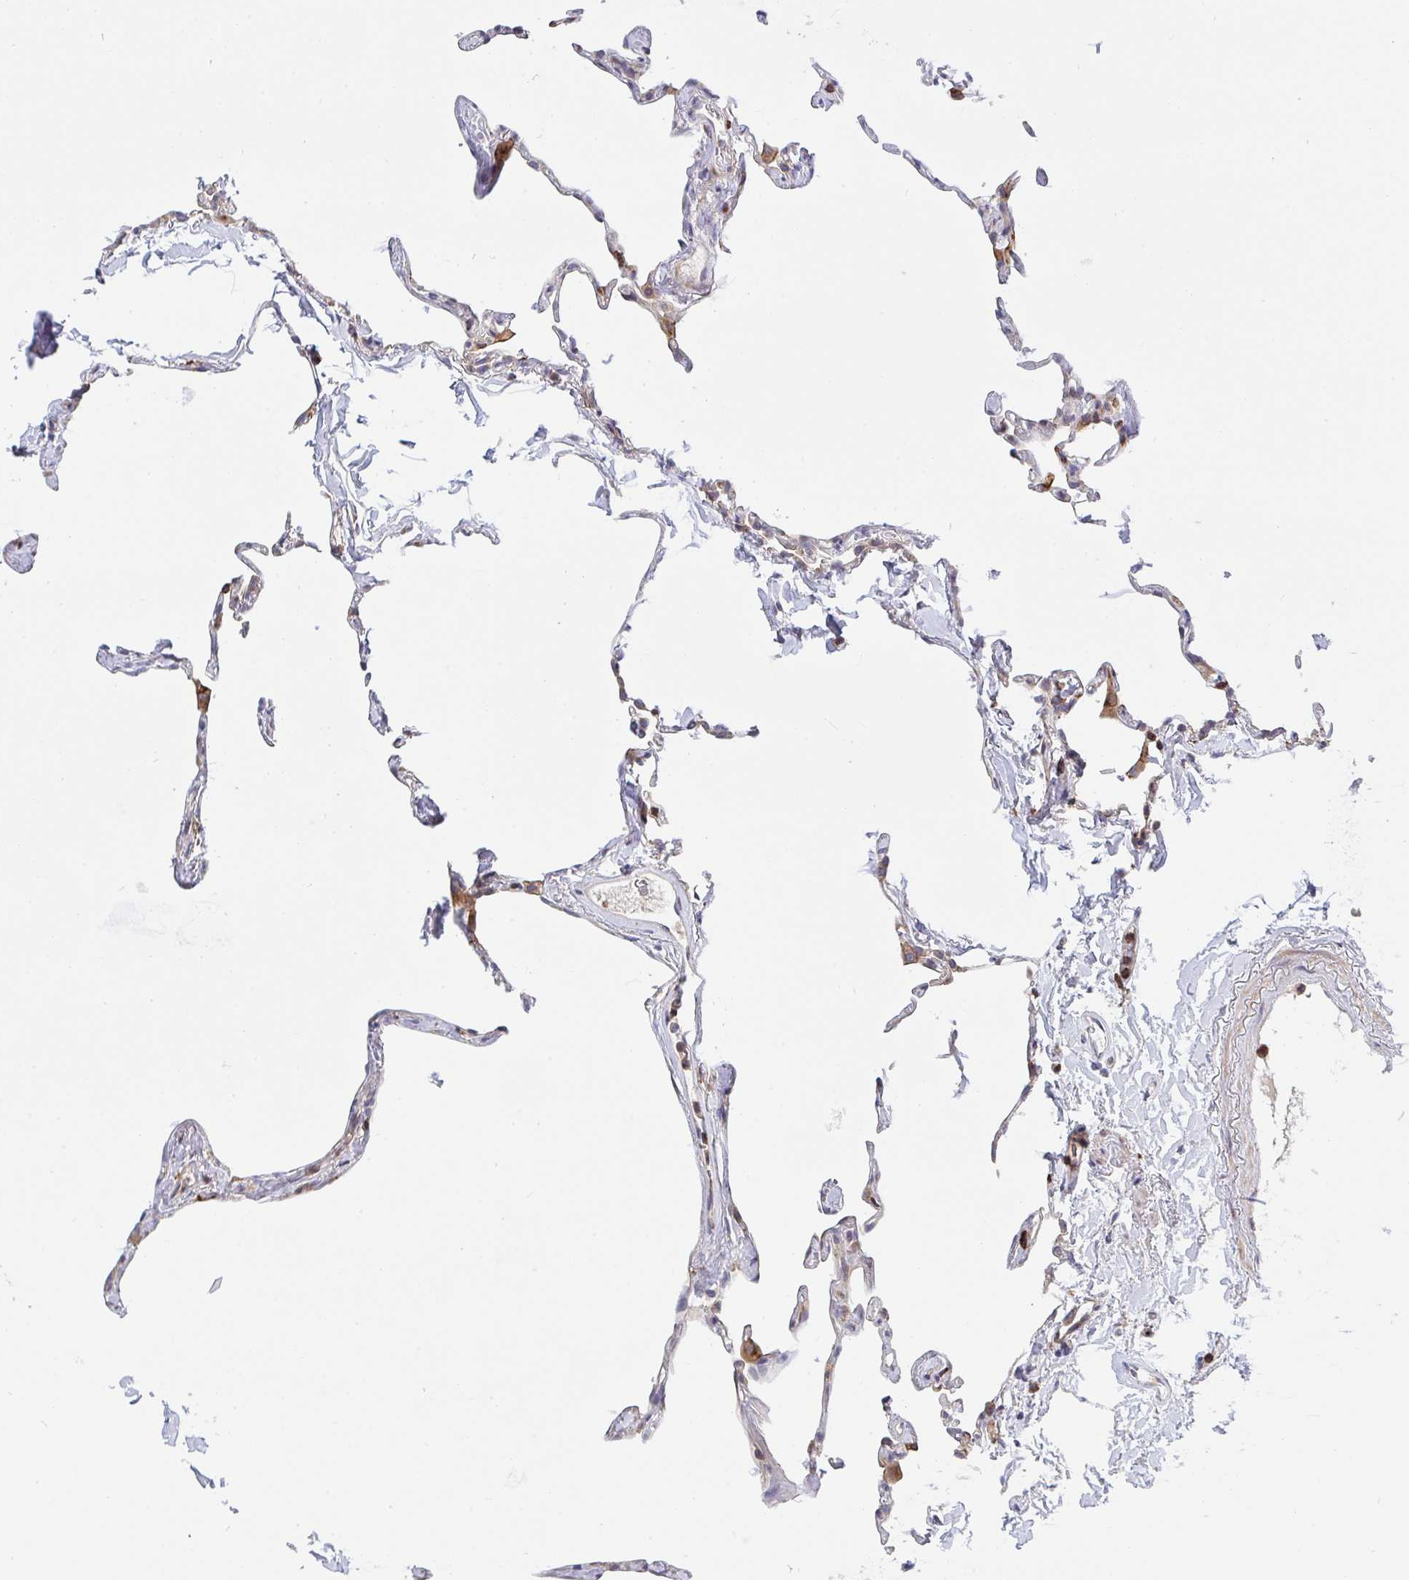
{"staining": {"intensity": "negative", "quantity": "none", "location": "none"}, "tissue": "lung", "cell_type": "Alveolar cells", "image_type": "normal", "snomed": [{"axis": "morphology", "description": "Normal tissue, NOS"}, {"axis": "topography", "description": "Lung"}], "caption": "The immunohistochemistry image has no significant expression in alveolar cells of lung.", "gene": "FRMD3", "patient": {"sex": "male", "age": 65}}